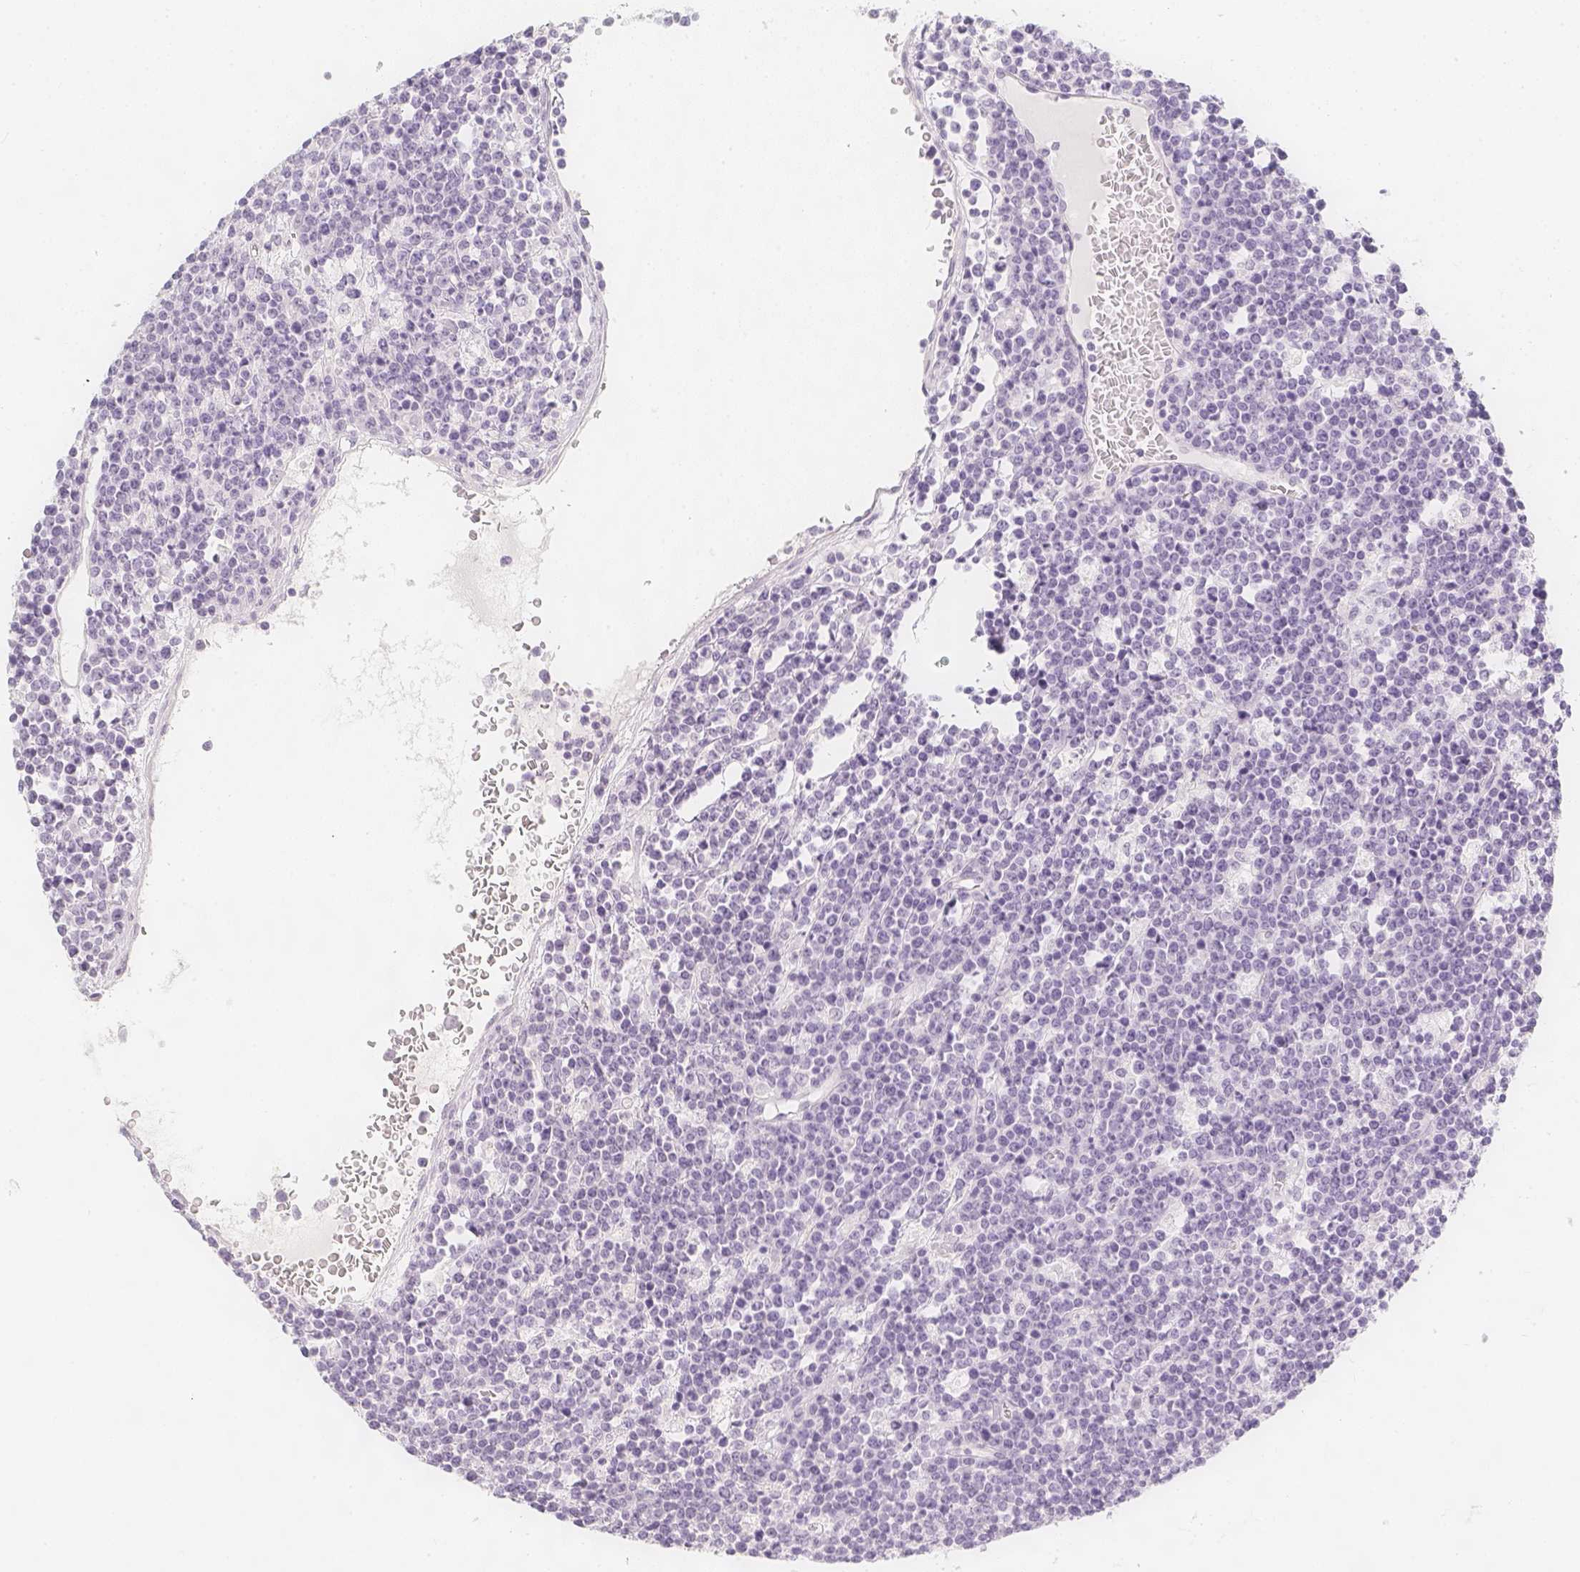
{"staining": {"intensity": "negative", "quantity": "none", "location": "none"}, "tissue": "lymphoma", "cell_type": "Tumor cells", "image_type": "cancer", "snomed": [{"axis": "morphology", "description": "Malignant lymphoma, non-Hodgkin's type, High grade"}, {"axis": "topography", "description": "Ovary"}], "caption": "Photomicrograph shows no significant protein staining in tumor cells of high-grade malignant lymphoma, non-Hodgkin's type. (DAB (3,3'-diaminobenzidine) immunohistochemistry with hematoxylin counter stain).", "gene": "SLC18A1", "patient": {"sex": "female", "age": 56}}